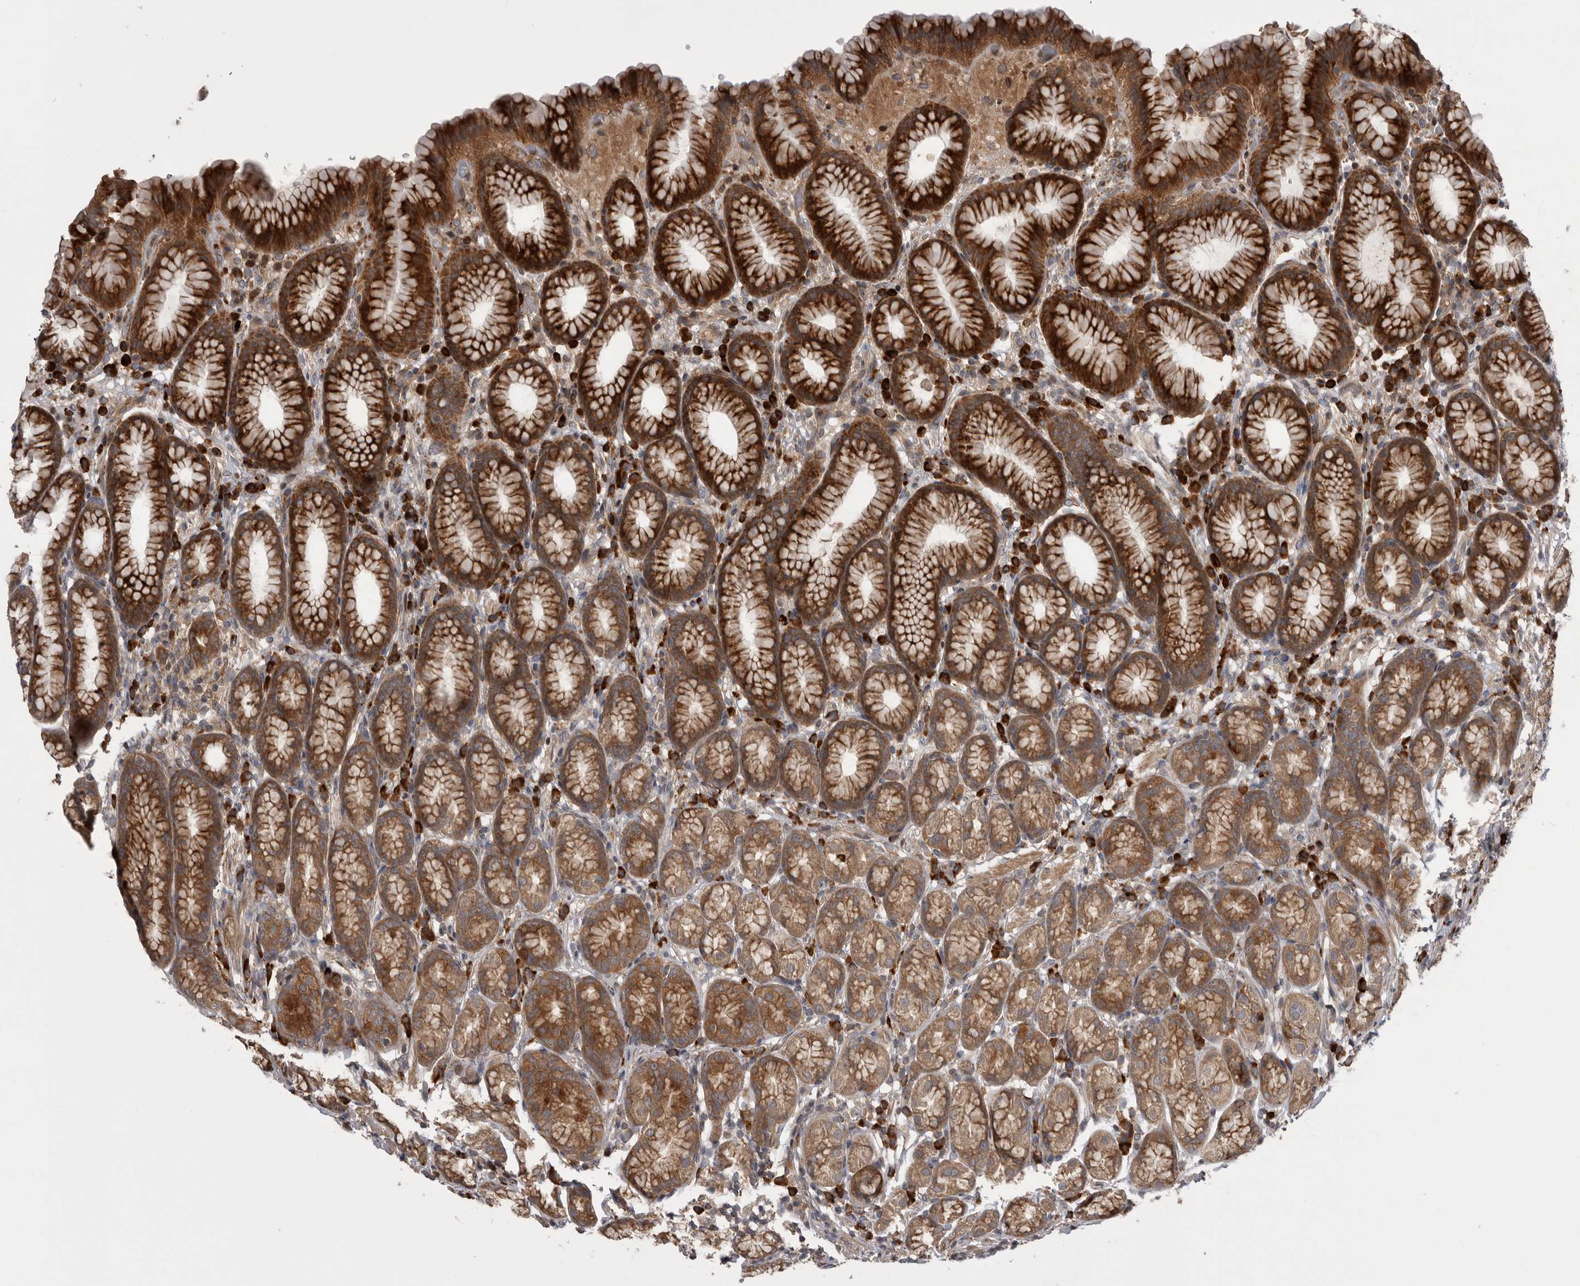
{"staining": {"intensity": "strong", "quantity": ">75%", "location": "cytoplasmic/membranous"}, "tissue": "stomach", "cell_type": "Glandular cells", "image_type": "normal", "snomed": [{"axis": "morphology", "description": "Normal tissue, NOS"}, {"axis": "topography", "description": "Stomach"}], "caption": "Immunohistochemistry staining of unremarkable stomach, which displays high levels of strong cytoplasmic/membranous staining in approximately >75% of glandular cells indicating strong cytoplasmic/membranous protein staining. The staining was performed using DAB (3,3'-diaminobenzidine) (brown) for protein detection and nuclei were counterstained in hematoxylin (blue).", "gene": "RAB3GAP2", "patient": {"sex": "male", "age": 42}}